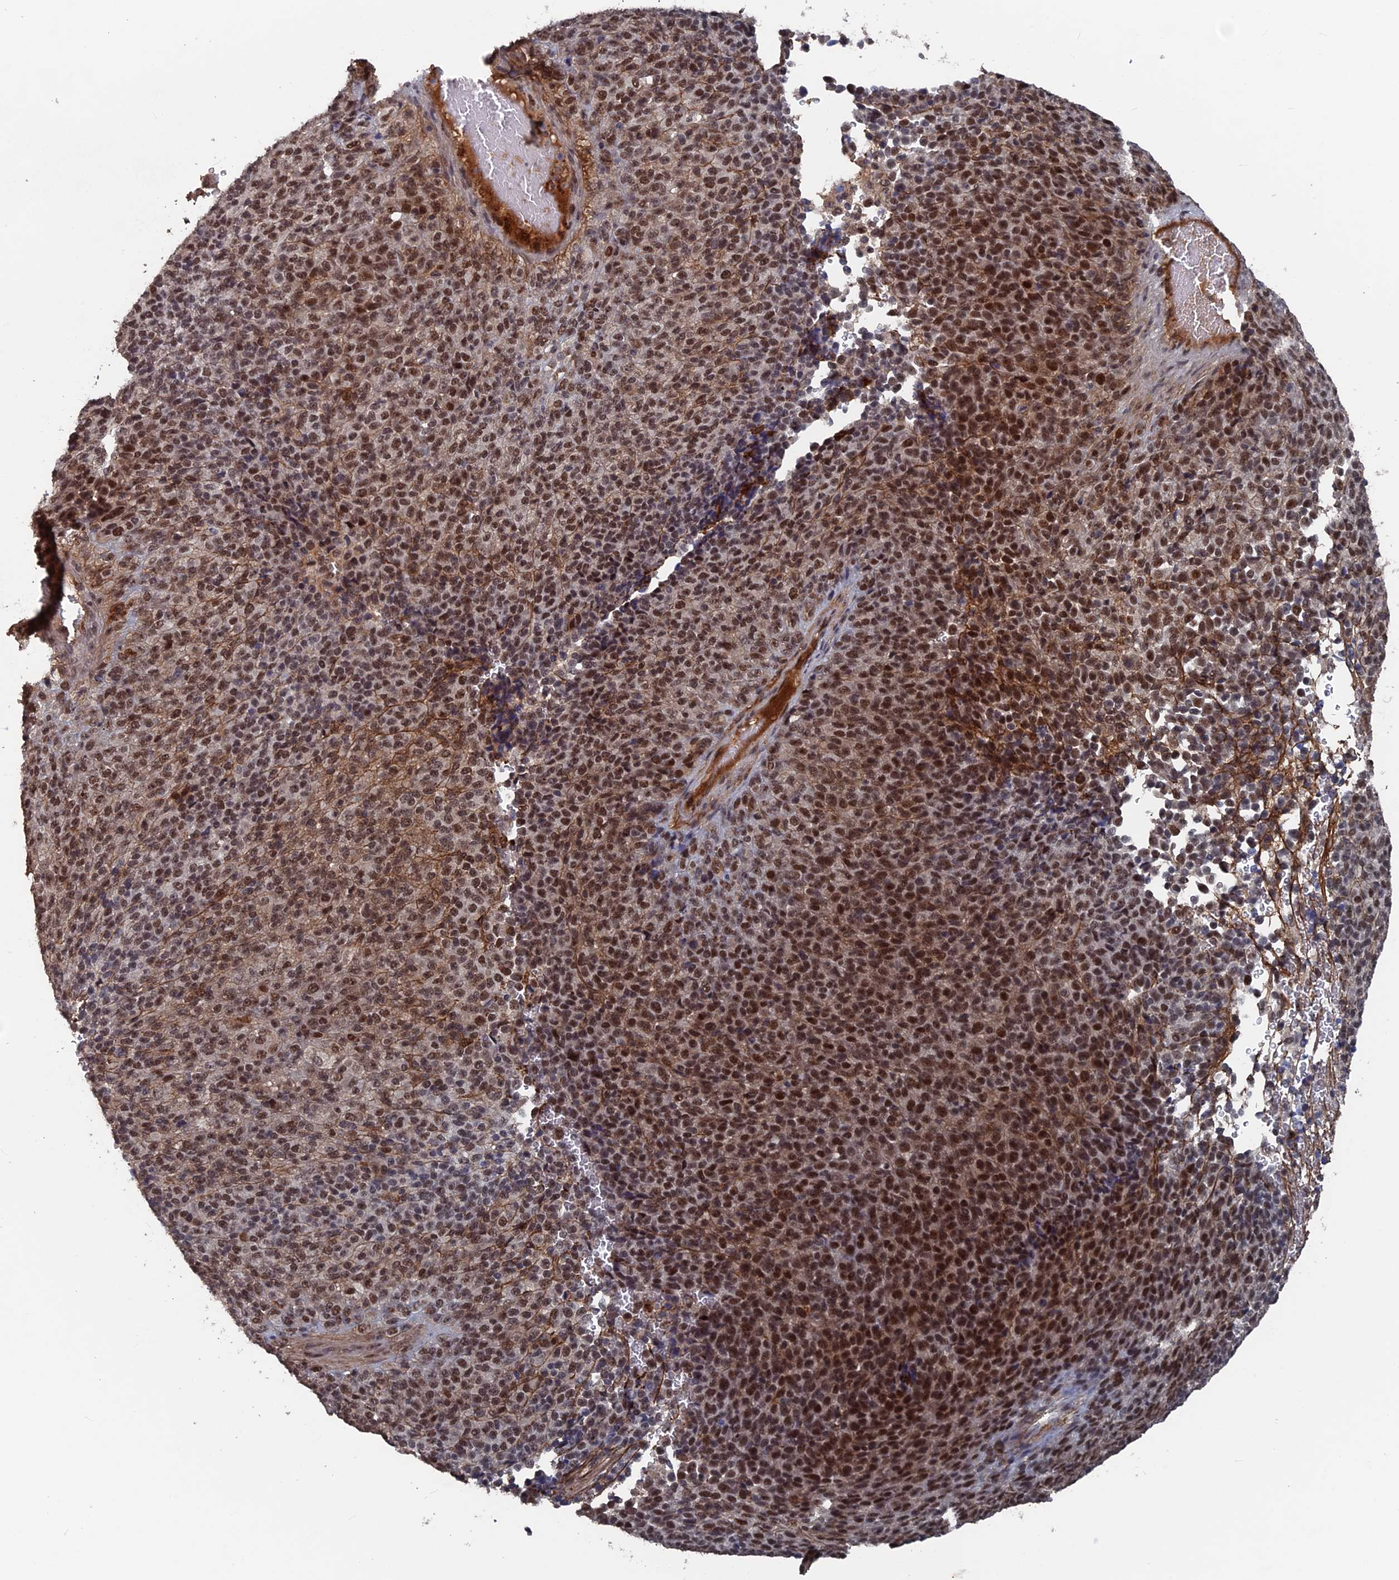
{"staining": {"intensity": "strong", "quantity": ">75%", "location": "cytoplasmic/membranous"}, "tissue": "melanoma", "cell_type": "Tumor cells", "image_type": "cancer", "snomed": [{"axis": "morphology", "description": "Malignant melanoma, Metastatic site"}, {"axis": "topography", "description": "Brain"}], "caption": "A high amount of strong cytoplasmic/membranous positivity is present in approximately >75% of tumor cells in malignant melanoma (metastatic site) tissue. Using DAB (3,3'-diaminobenzidine) (brown) and hematoxylin (blue) stains, captured at high magnification using brightfield microscopy.", "gene": "SH3D21", "patient": {"sex": "female", "age": 56}}